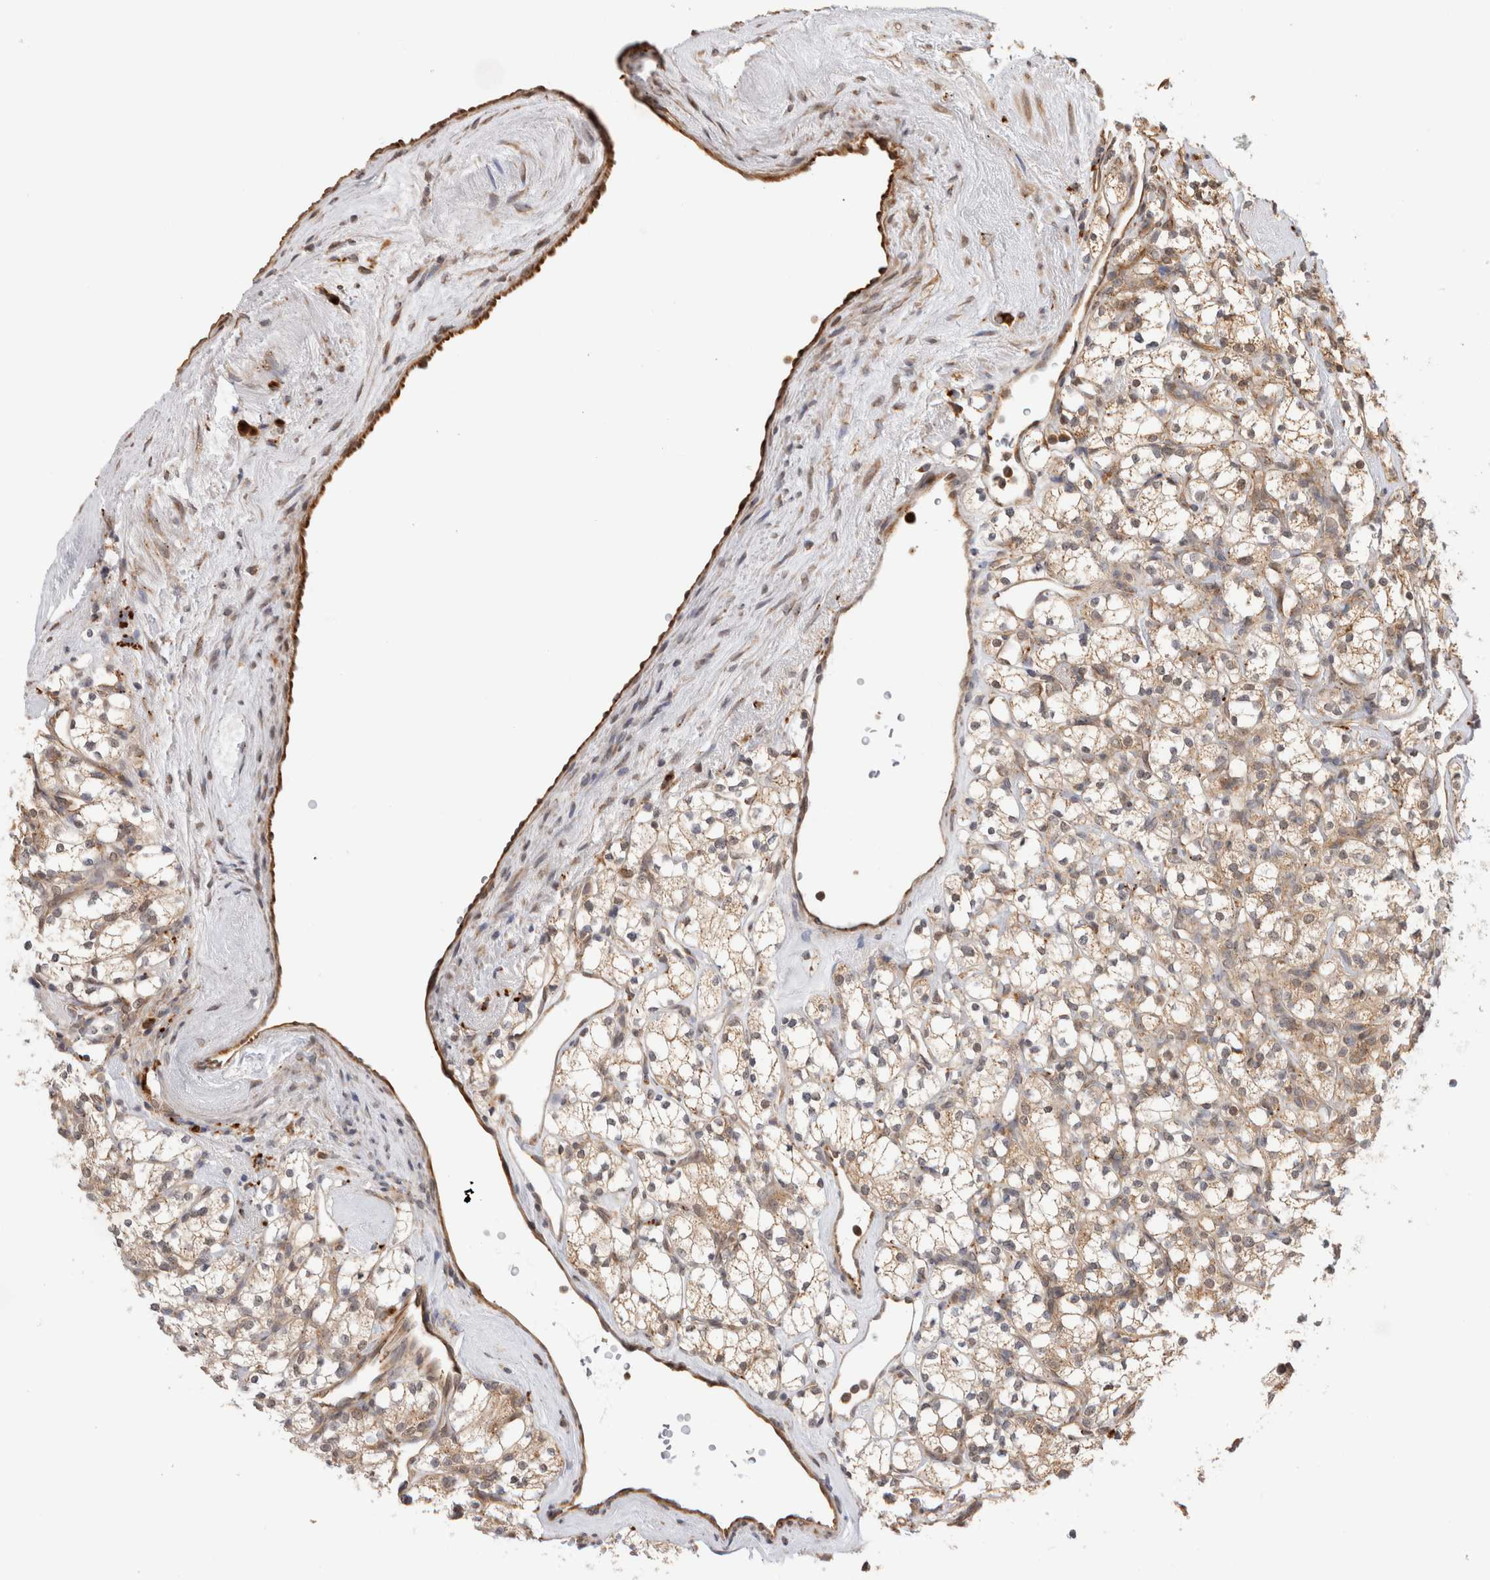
{"staining": {"intensity": "weak", "quantity": ">75%", "location": "cytoplasmic/membranous"}, "tissue": "renal cancer", "cell_type": "Tumor cells", "image_type": "cancer", "snomed": [{"axis": "morphology", "description": "Adenocarcinoma, NOS"}, {"axis": "topography", "description": "Kidney"}], "caption": "Human renal cancer (adenocarcinoma) stained with a brown dye demonstrates weak cytoplasmic/membranous positive expression in approximately >75% of tumor cells.", "gene": "ACTL9", "patient": {"sex": "male", "age": 77}}